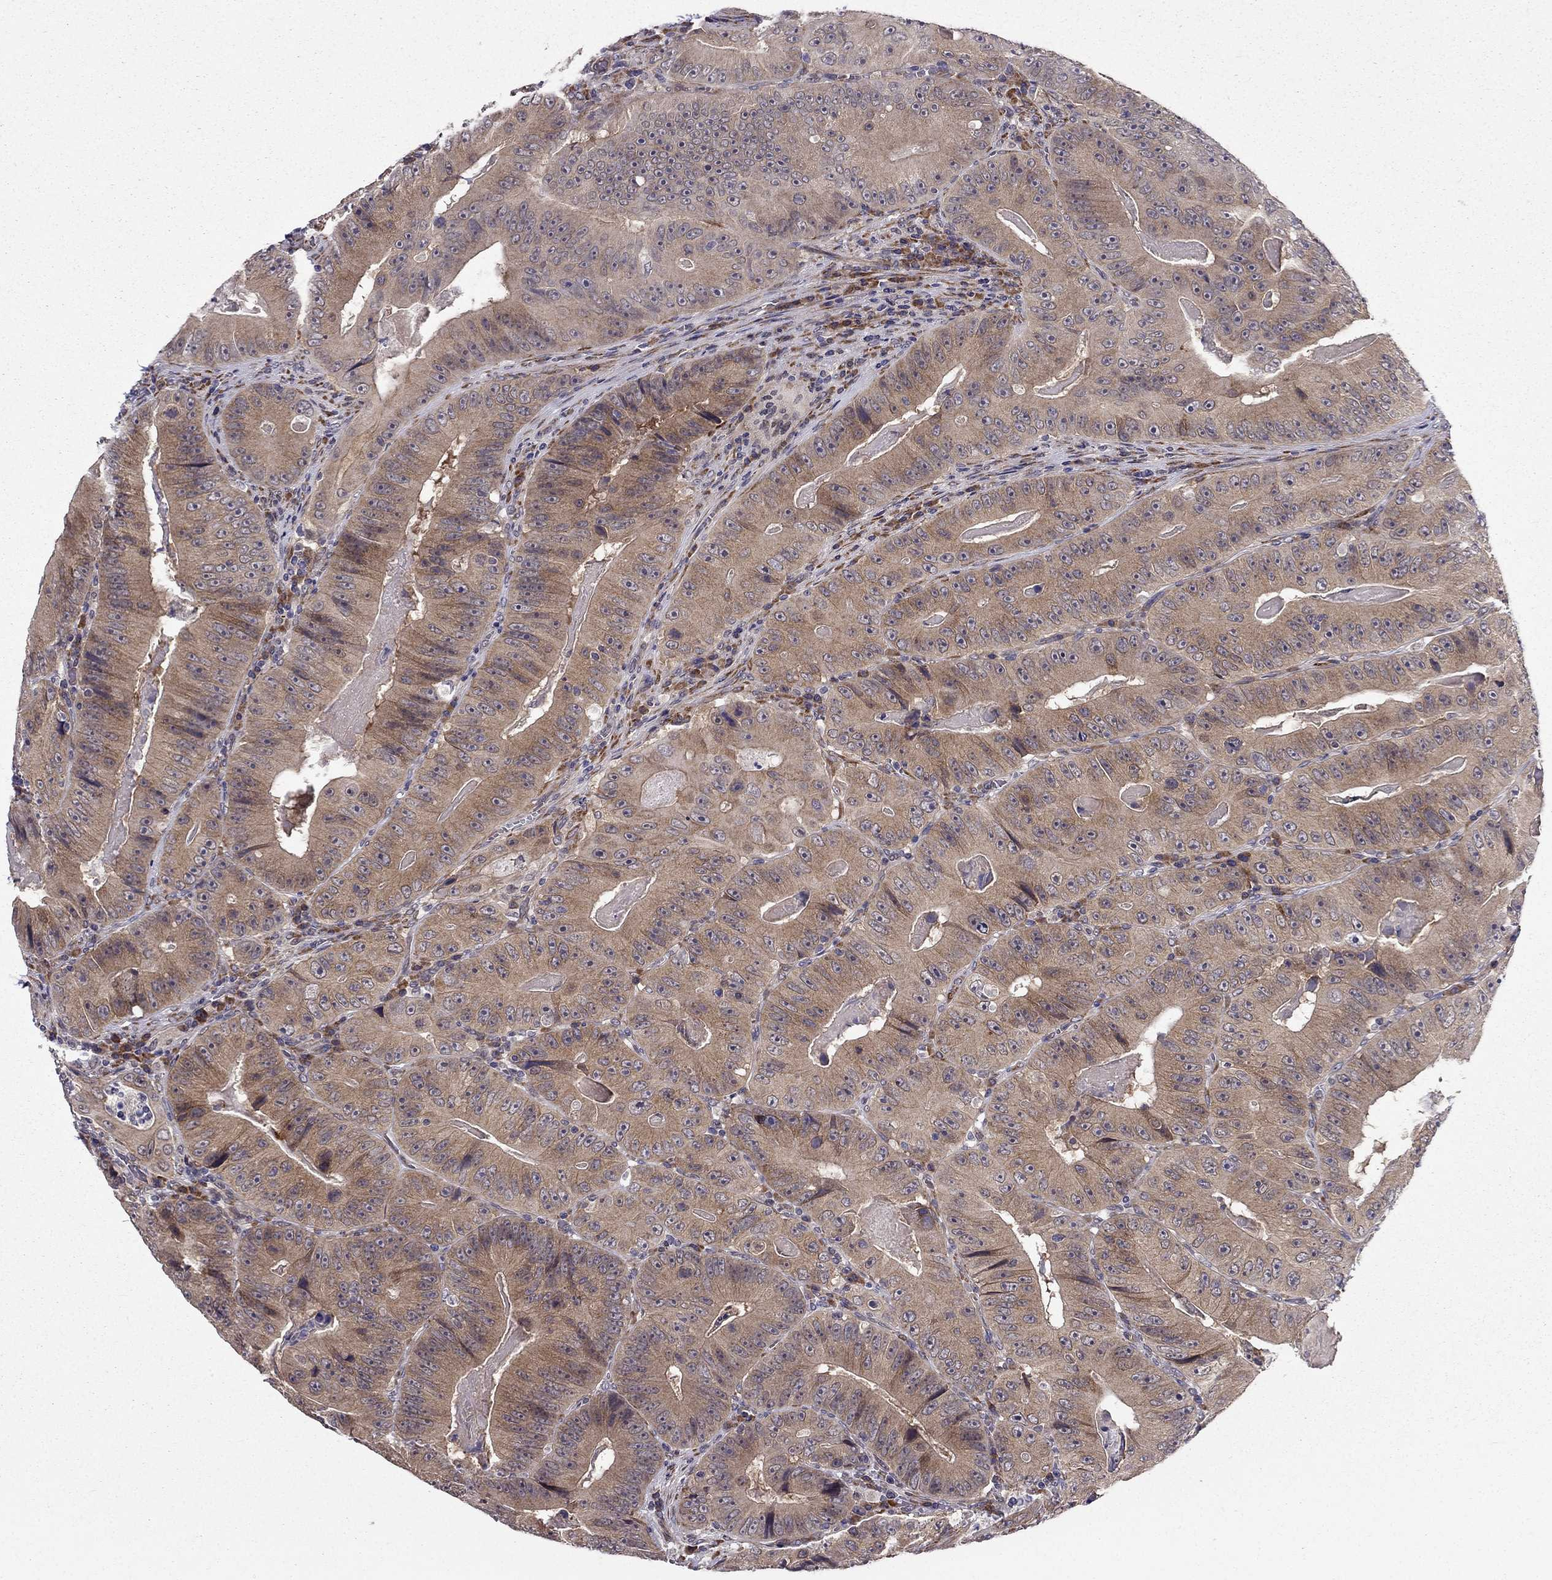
{"staining": {"intensity": "weak", "quantity": ">75%", "location": "cytoplasmic/membranous"}, "tissue": "colorectal cancer", "cell_type": "Tumor cells", "image_type": "cancer", "snomed": [{"axis": "morphology", "description": "Adenocarcinoma, NOS"}, {"axis": "topography", "description": "Colon"}], "caption": "This is a histology image of immunohistochemistry (IHC) staining of colorectal cancer, which shows weak staining in the cytoplasmic/membranous of tumor cells.", "gene": "ARHGEF28", "patient": {"sex": "female", "age": 86}}